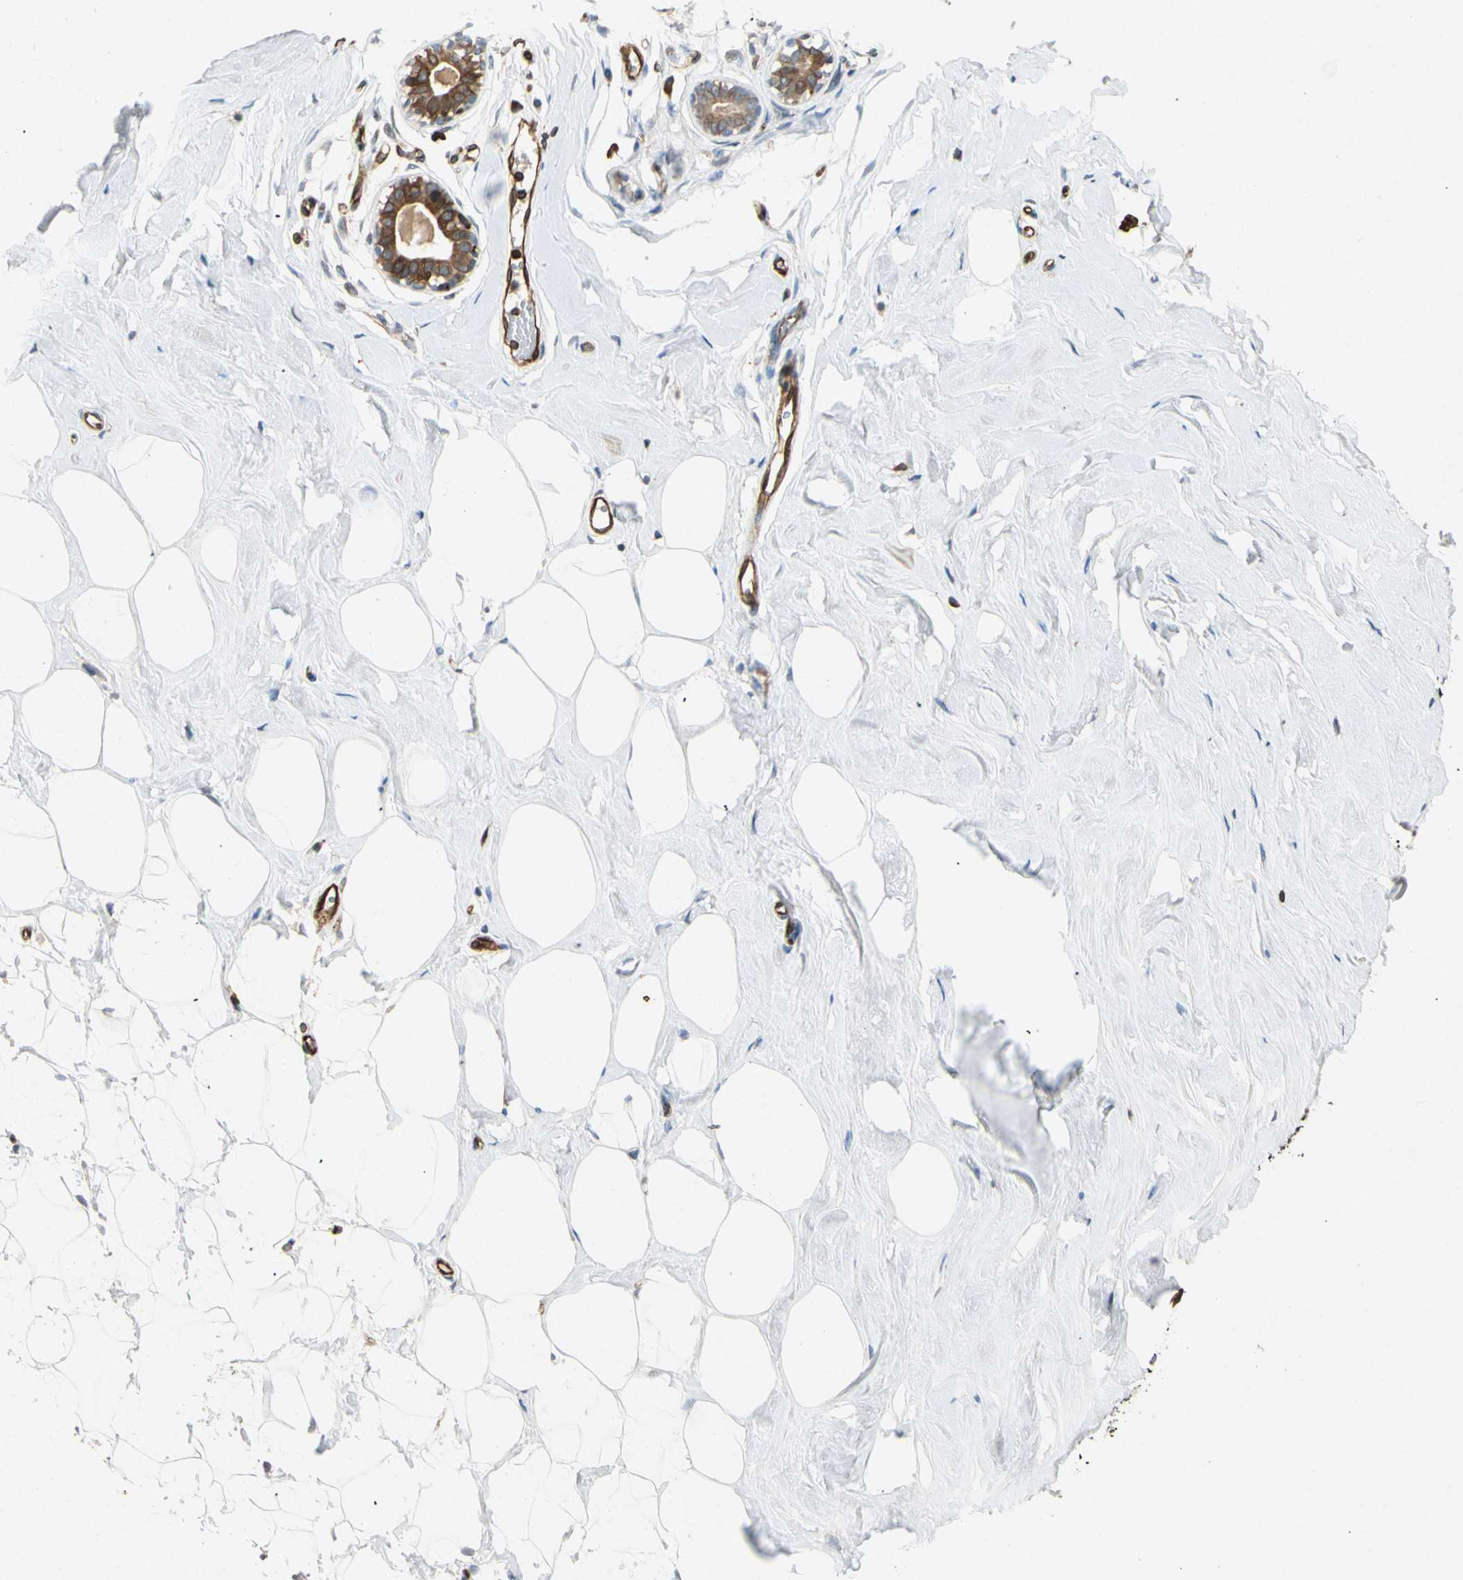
{"staining": {"intensity": "negative", "quantity": "none", "location": "none"}, "tissue": "breast", "cell_type": "Adipocytes", "image_type": "normal", "snomed": [{"axis": "morphology", "description": "Normal tissue, NOS"}, {"axis": "topography", "description": "Breast"}], "caption": "Benign breast was stained to show a protein in brown. There is no significant expression in adipocytes.", "gene": "TAPBP", "patient": {"sex": "female", "age": 23}}